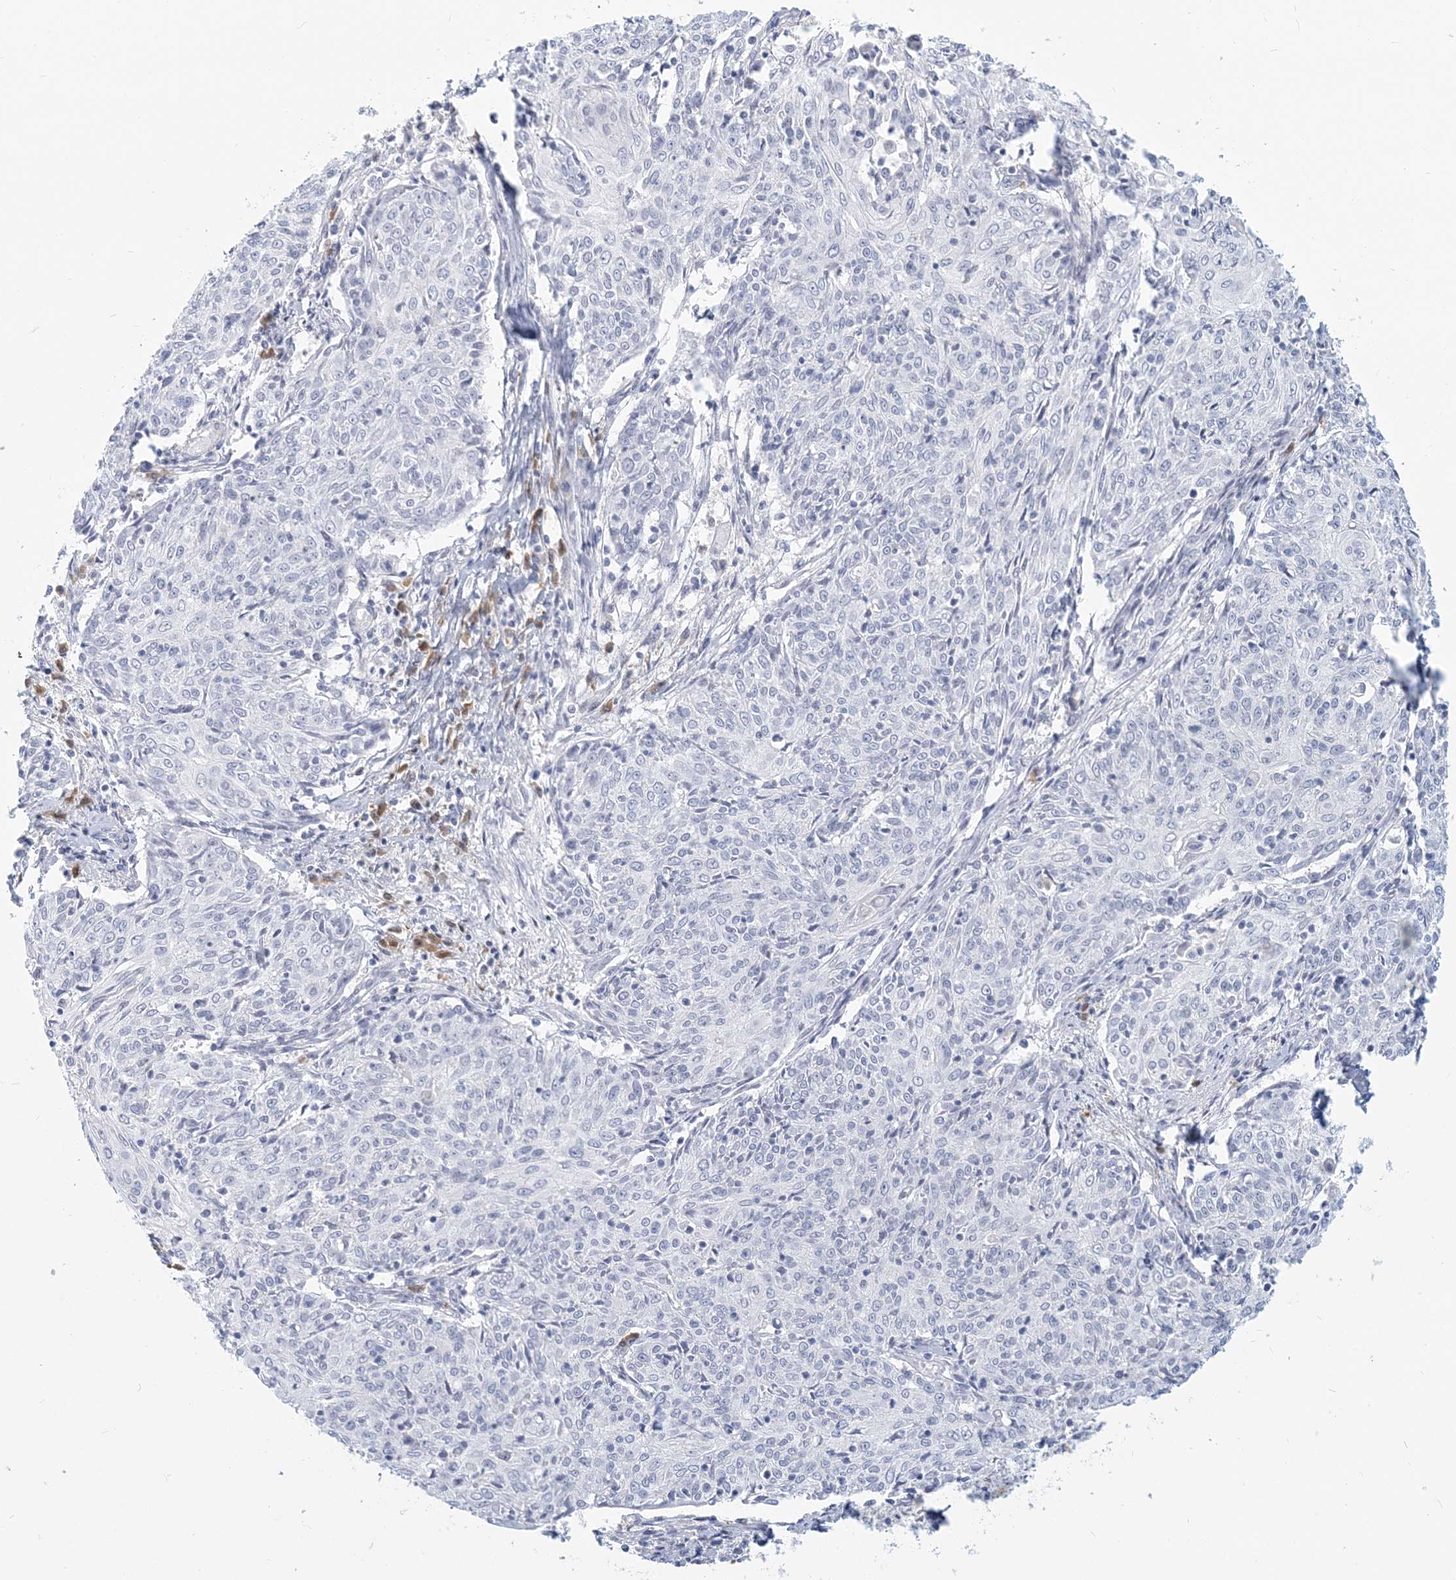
{"staining": {"intensity": "negative", "quantity": "none", "location": "none"}, "tissue": "cervical cancer", "cell_type": "Tumor cells", "image_type": "cancer", "snomed": [{"axis": "morphology", "description": "Squamous cell carcinoma, NOS"}, {"axis": "topography", "description": "Cervix"}], "caption": "High magnification brightfield microscopy of cervical squamous cell carcinoma stained with DAB (3,3'-diaminobenzidine) (brown) and counterstained with hematoxylin (blue): tumor cells show no significant positivity. The staining was performed using DAB to visualize the protein expression in brown, while the nuclei were stained in blue with hematoxylin (Magnification: 20x).", "gene": "GMPPA", "patient": {"sex": "female", "age": 48}}